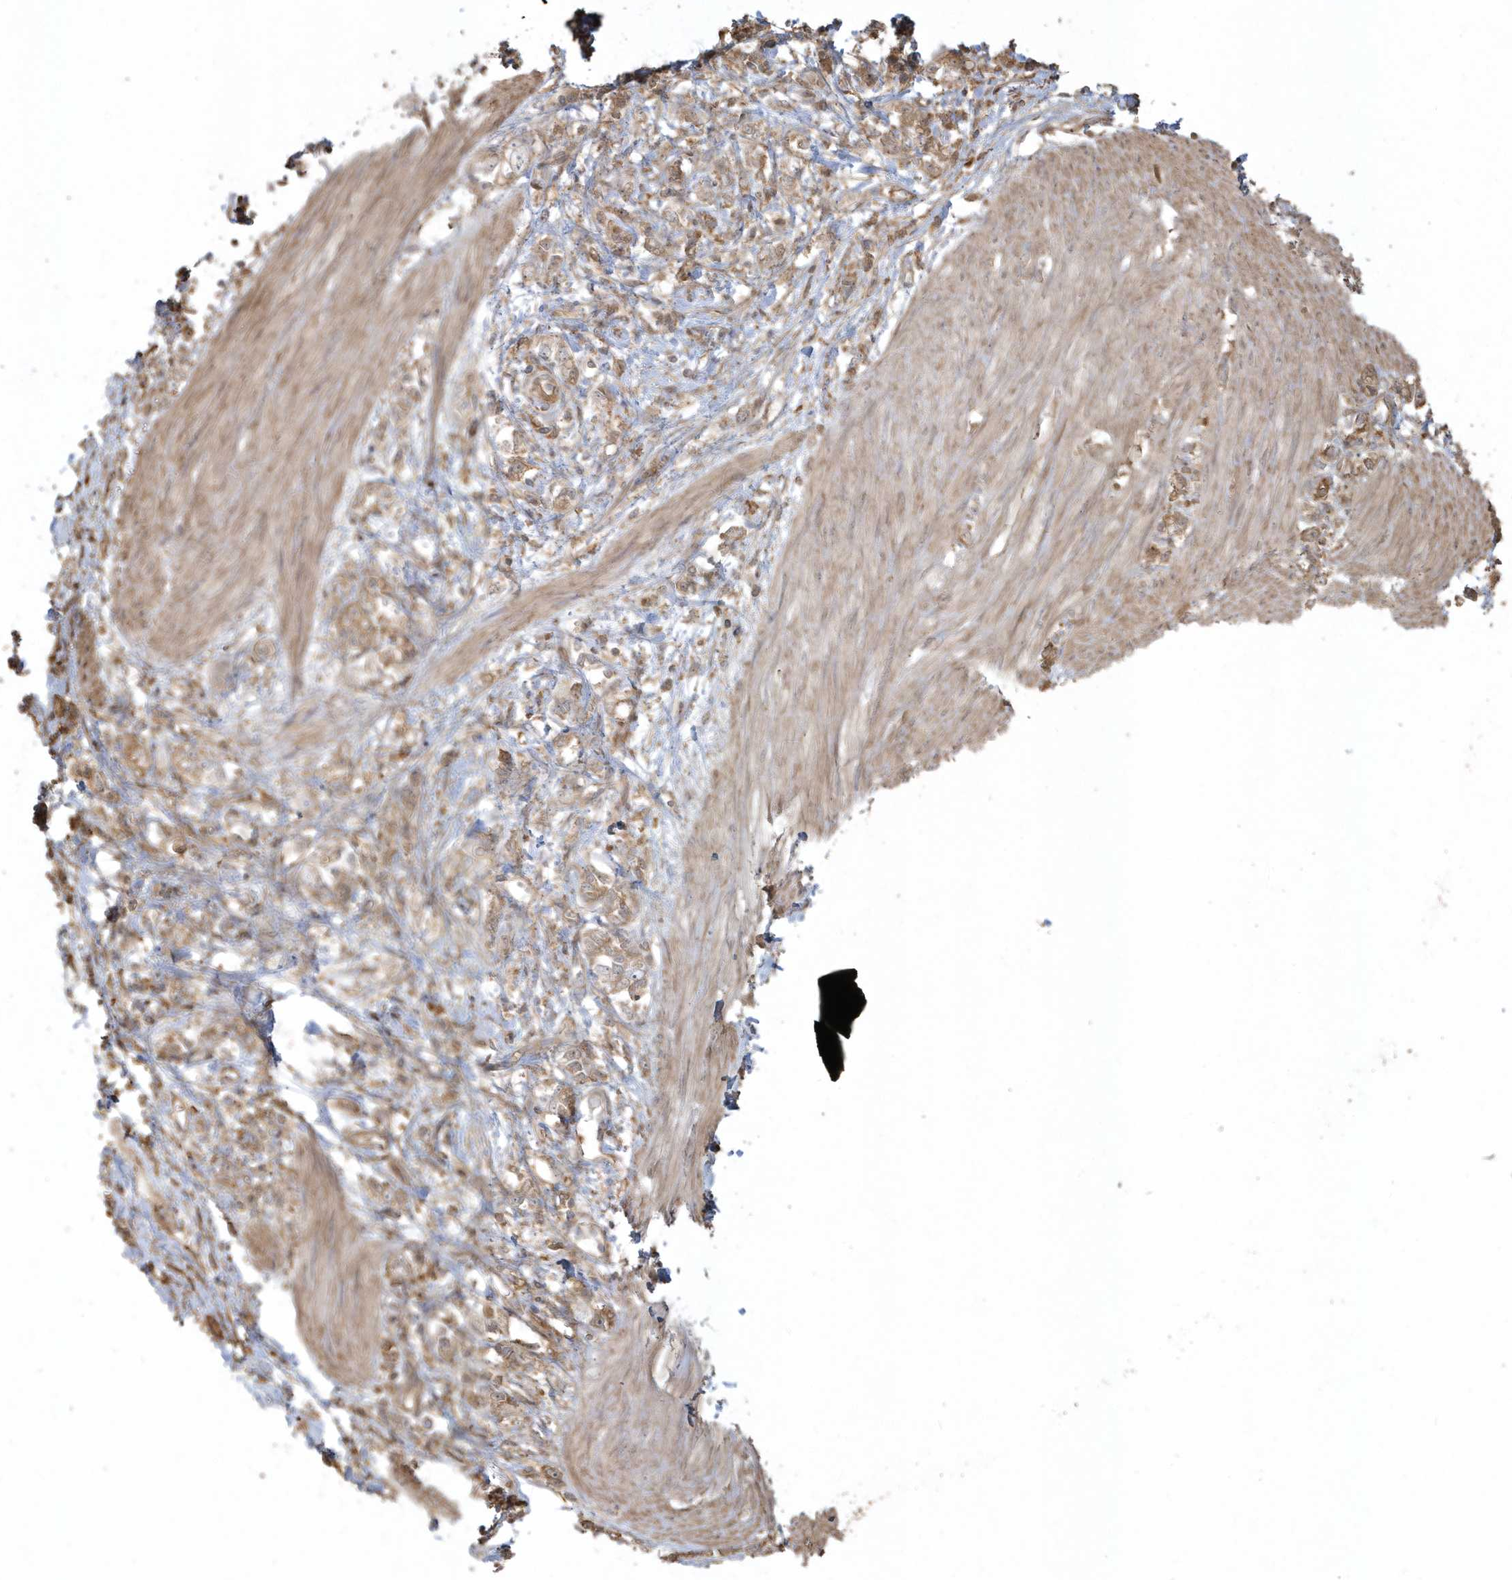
{"staining": {"intensity": "moderate", "quantity": ">75%", "location": "cytoplasmic/membranous"}, "tissue": "stomach cancer", "cell_type": "Tumor cells", "image_type": "cancer", "snomed": [{"axis": "morphology", "description": "Adenocarcinoma, NOS"}, {"axis": "topography", "description": "Stomach"}], "caption": "Immunohistochemistry histopathology image of neoplastic tissue: human adenocarcinoma (stomach) stained using immunohistochemistry (IHC) shows medium levels of moderate protein expression localized specifically in the cytoplasmic/membranous of tumor cells, appearing as a cytoplasmic/membranous brown color.", "gene": "HNMT", "patient": {"sex": "female", "age": 76}}